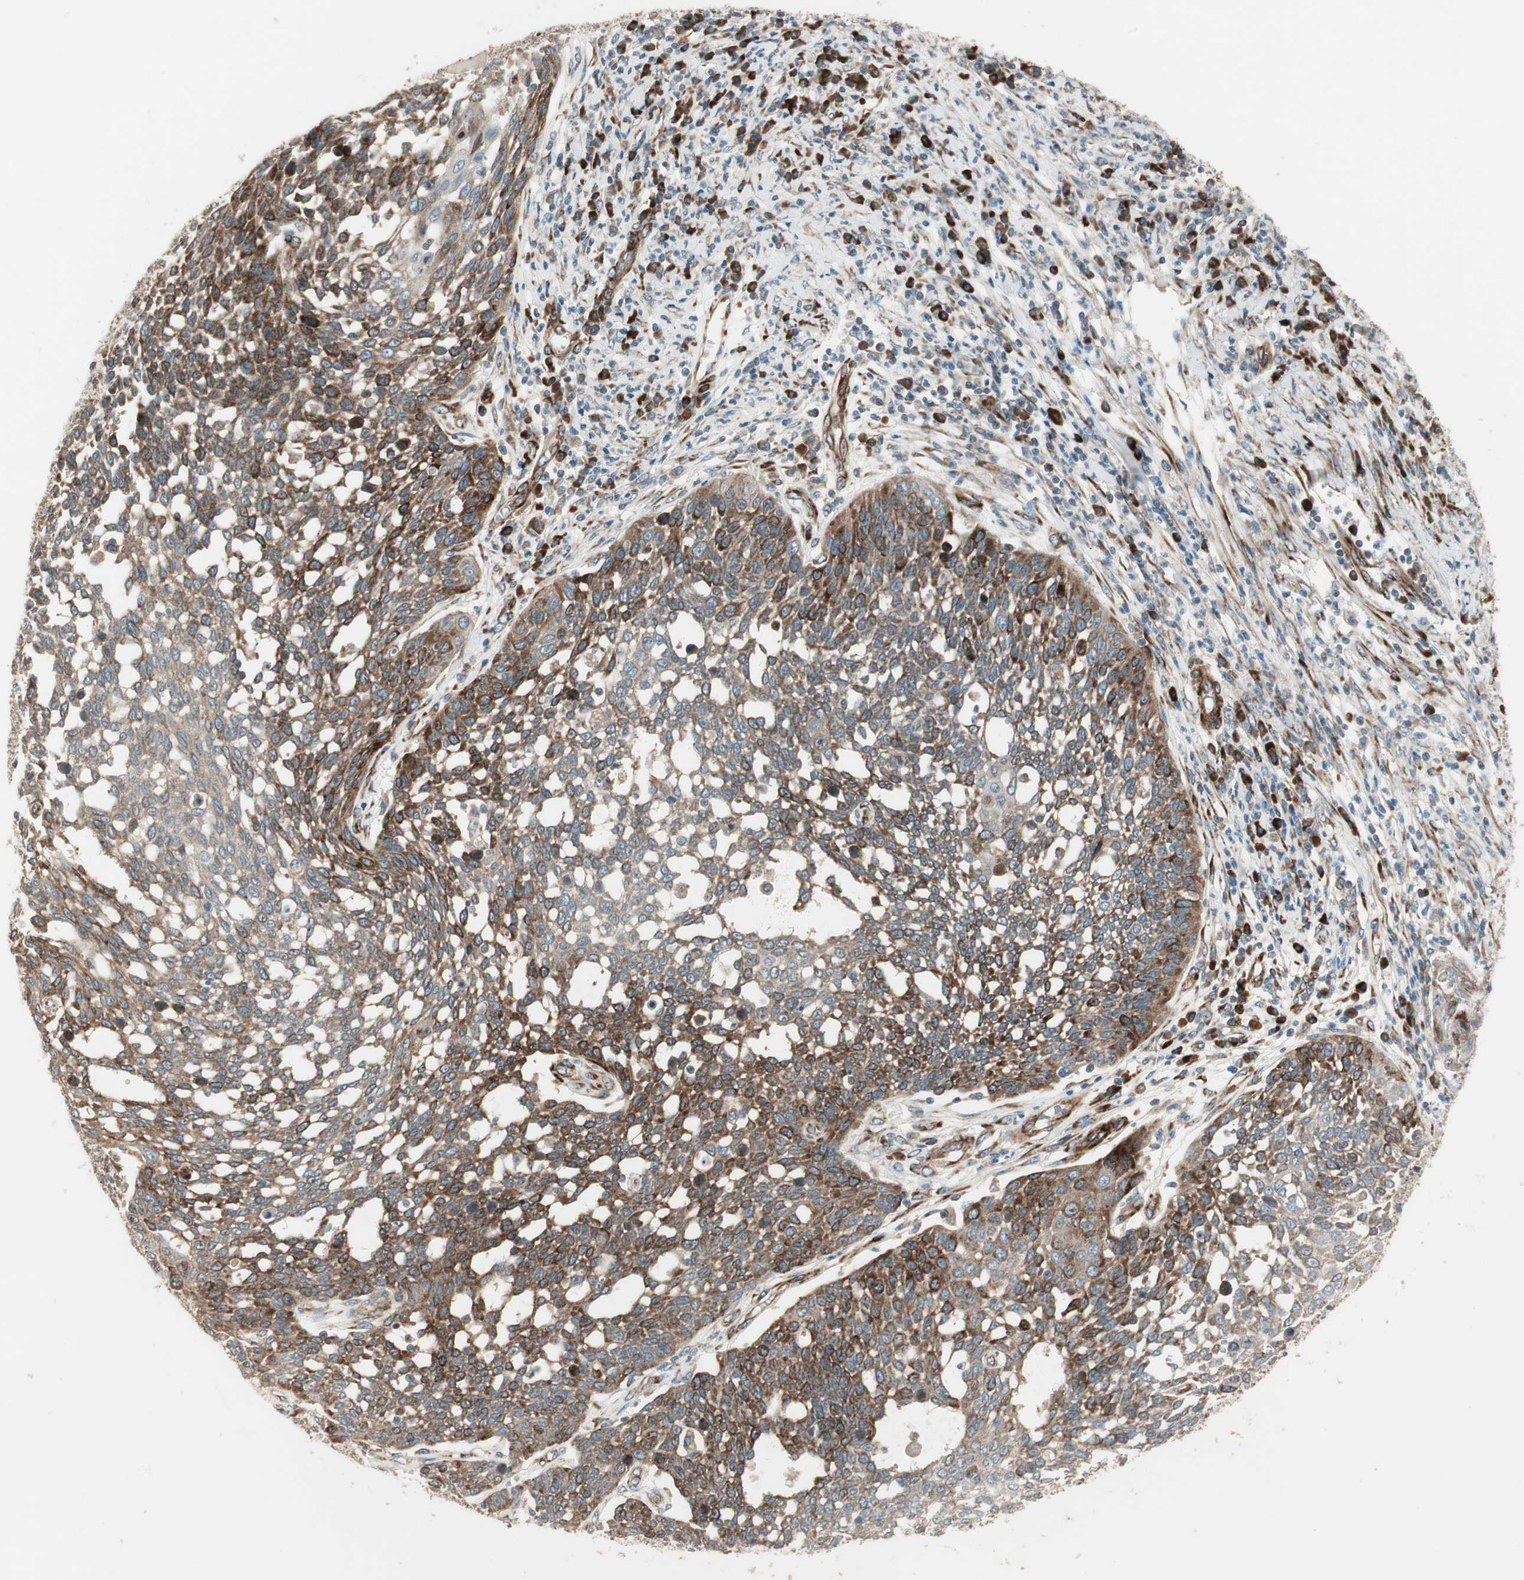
{"staining": {"intensity": "strong", "quantity": ">75%", "location": "cytoplasmic/membranous"}, "tissue": "cervical cancer", "cell_type": "Tumor cells", "image_type": "cancer", "snomed": [{"axis": "morphology", "description": "Squamous cell carcinoma, NOS"}, {"axis": "topography", "description": "Cervix"}], "caption": "Immunohistochemistry photomicrograph of neoplastic tissue: cervical cancer stained using immunohistochemistry shows high levels of strong protein expression localized specifically in the cytoplasmic/membranous of tumor cells, appearing as a cytoplasmic/membranous brown color.", "gene": "PPP2R5E", "patient": {"sex": "female", "age": 34}}